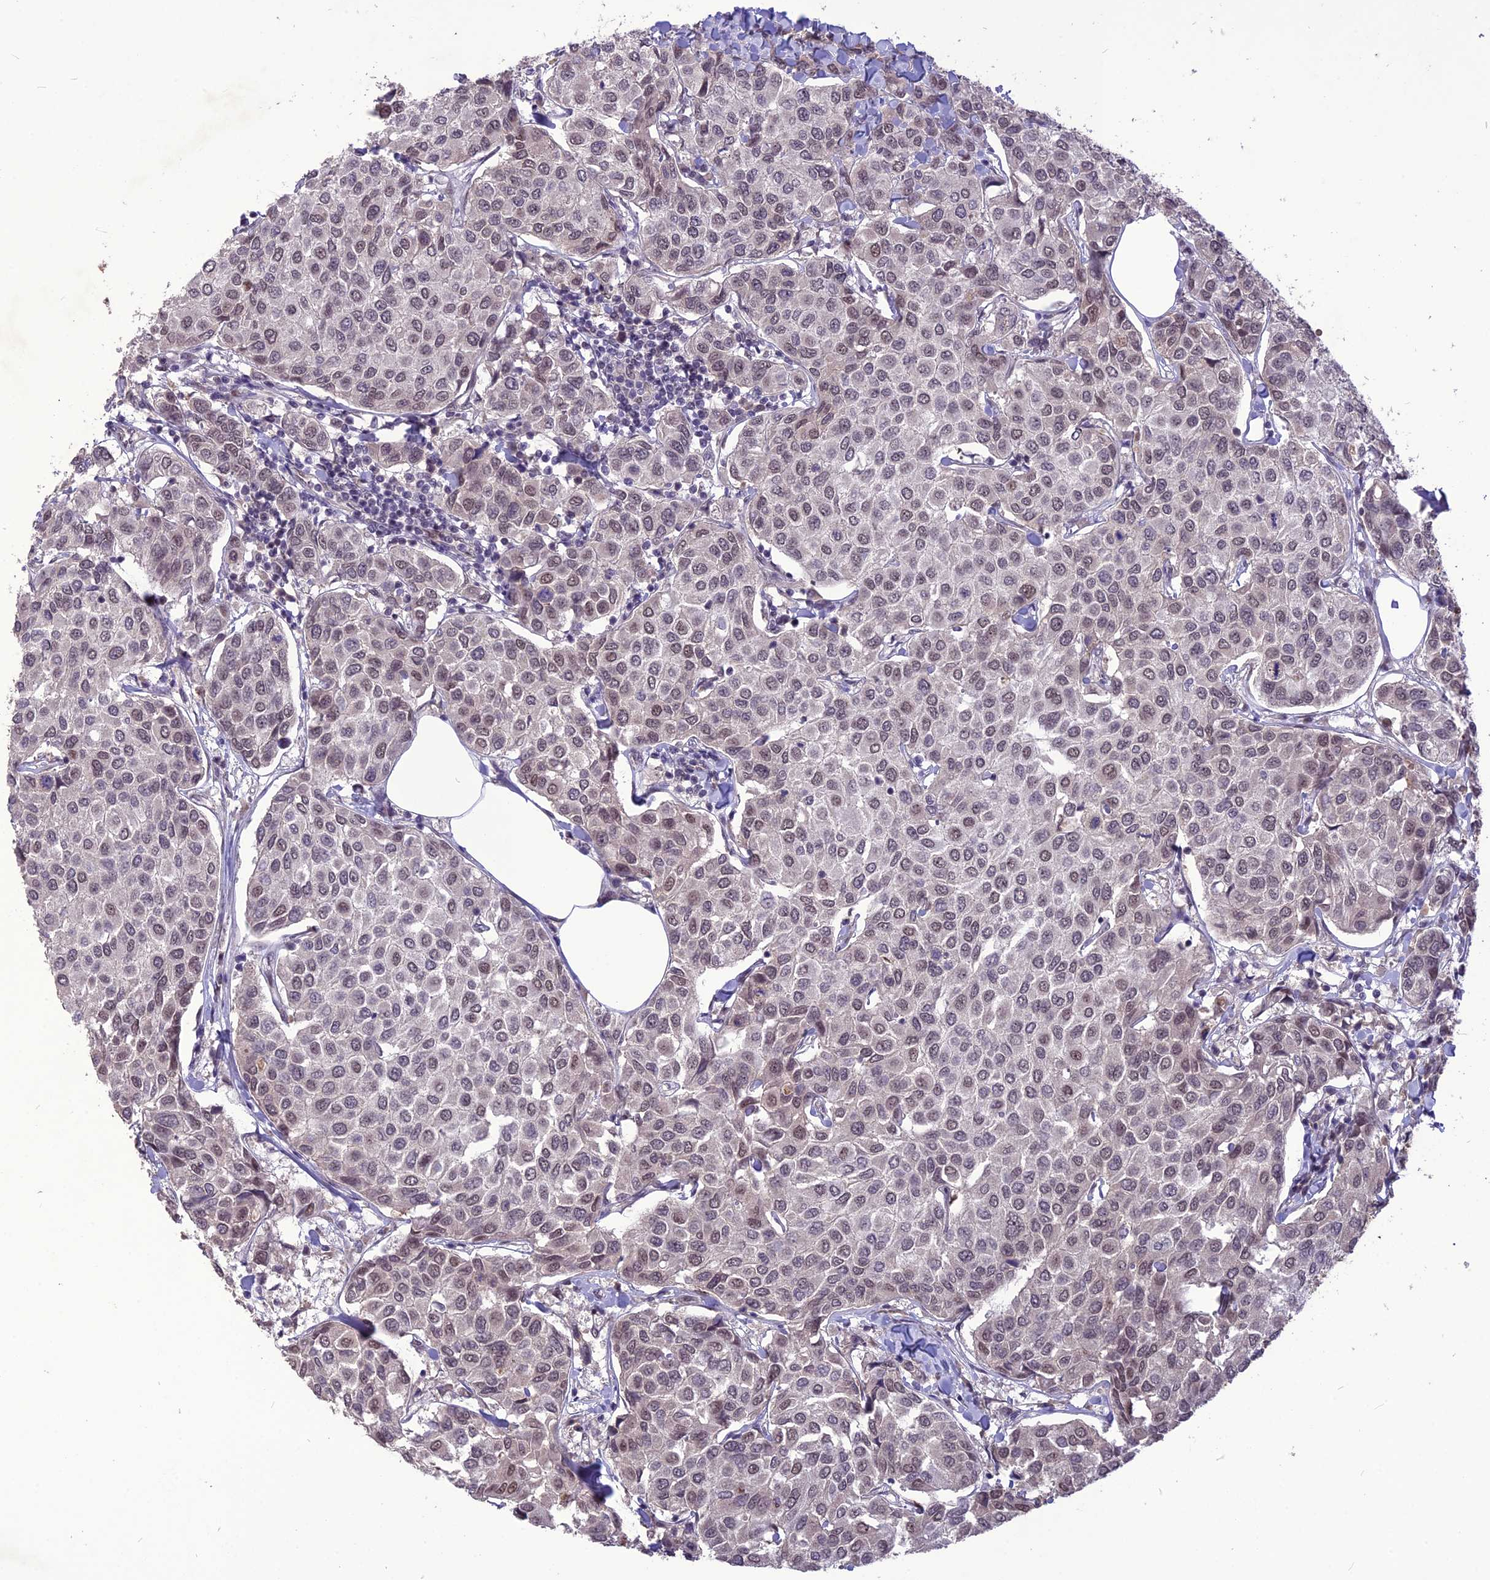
{"staining": {"intensity": "weak", "quantity": "25%-75%", "location": "nuclear"}, "tissue": "breast cancer", "cell_type": "Tumor cells", "image_type": "cancer", "snomed": [{"axis": "morphology", "description": "Duct carcinoma"}, {"axis": "topography", "description": "Breast"}], "caption": "Immunohistochemistry (IHC) photomicrograph of neoplastic tissue: human breast cancer stained using immunohistochemistry demonstrates low levels of weak protein expression localized specifically in the nuclear of tumor cells, appearing as a nuclear brown color.", "gene": "DIS3", "patient": {"sex": "female", "age": 55}}